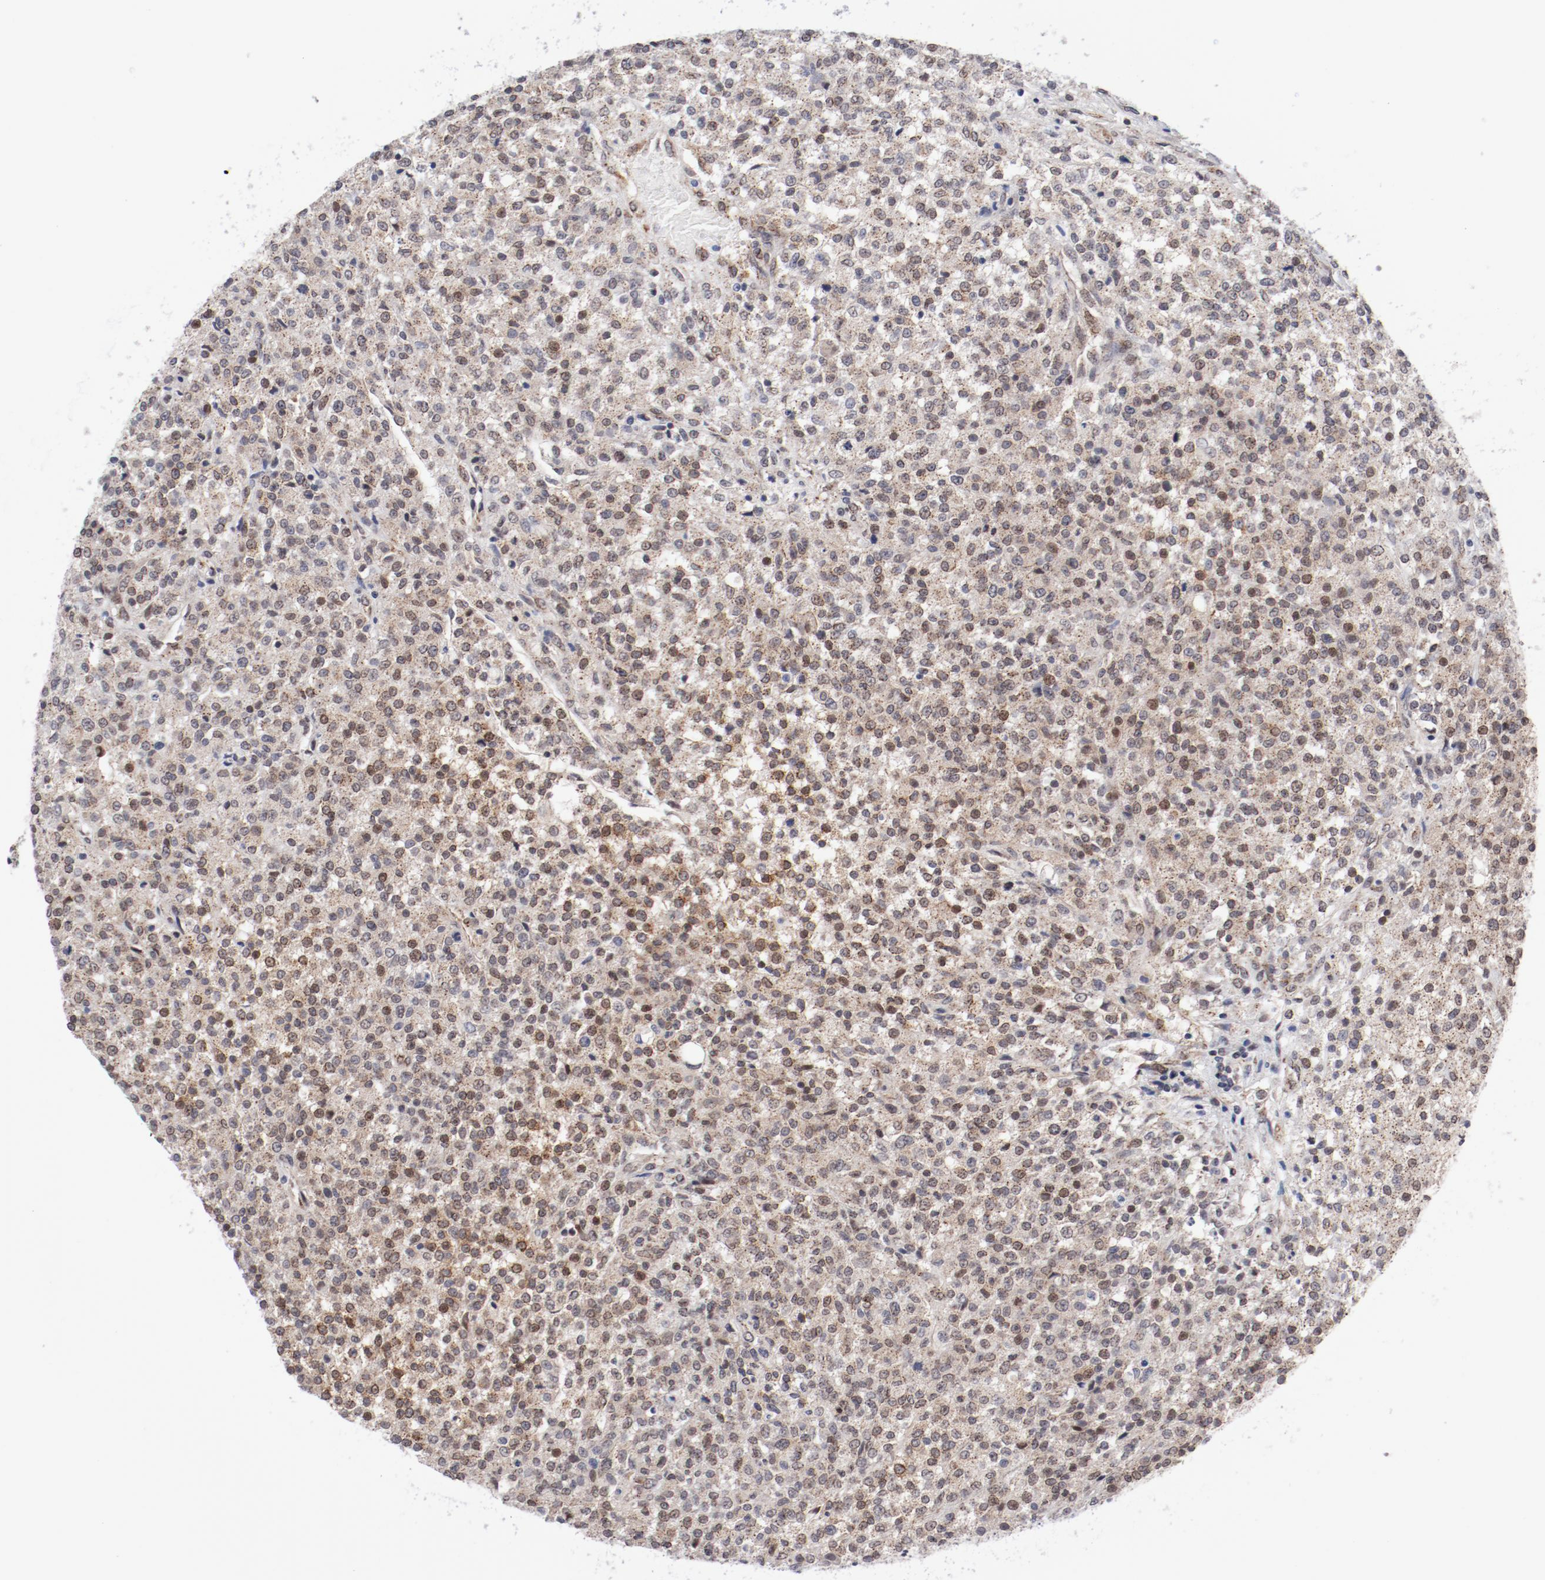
{"staining": {"intensity": "weak", "quantity": "25%-75%", "location": "cytoplasmic/membranous,nuclear"}, "tissue": "testis cancer", "cell_type": "Tumor cells", "image_type": "cancer", "snomed": [{"axis": "morphology", "description": "Seminoma, NOS"}, {"axis": "topography", "description": "Testis"}], "caption": "Human seminoma (testis) stained with a brown dye displays weak cytoplasmic/membranous and nuclear positive staining in approximately 25%-75% of tumor cells.", "gene": "RPL12", "patient": {"sex": "male", "age": 59}}